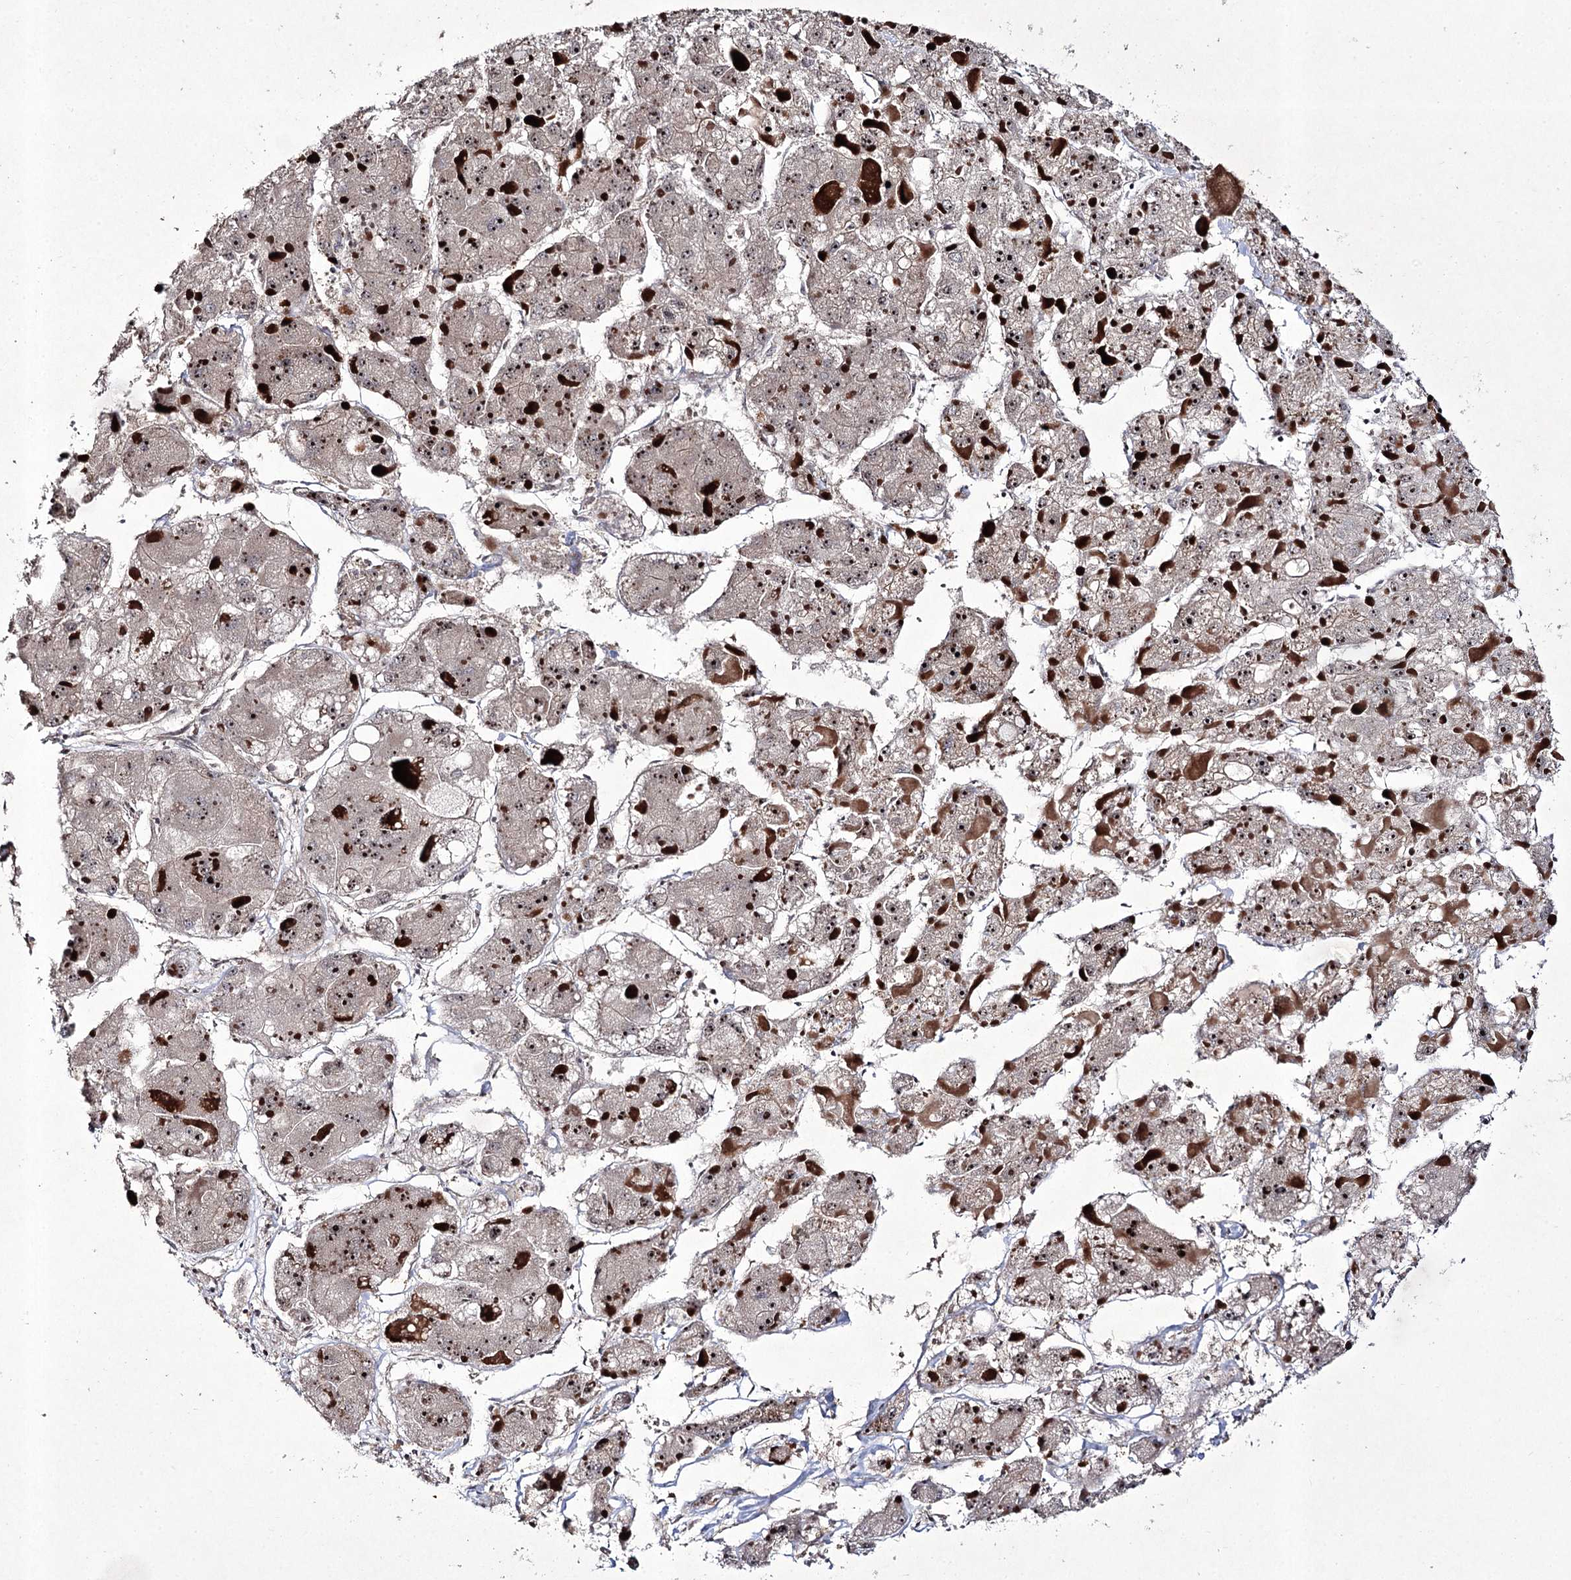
{"staining": {"intensity": "weak", "quantity": ">75%", "location": "nuclear"}, "tissue": "liver cancer", "cell_type": "Tumor cells", "image_type": "cancer", "snomed": [{"axis": "morphology", "description": "Carcinoma, Hepatocellular, NOS"}, {"axis": "topography", "description": "Liver"}], "caption": "A micrograph showing weak nuclear positivity in approximately >75% of tumor cells in liver hepatocellular carcinoma, as visualized by brown immunohistochemical staining.", "gene": "CCDC59", "patient": {"sex": "female", "age": 73}}